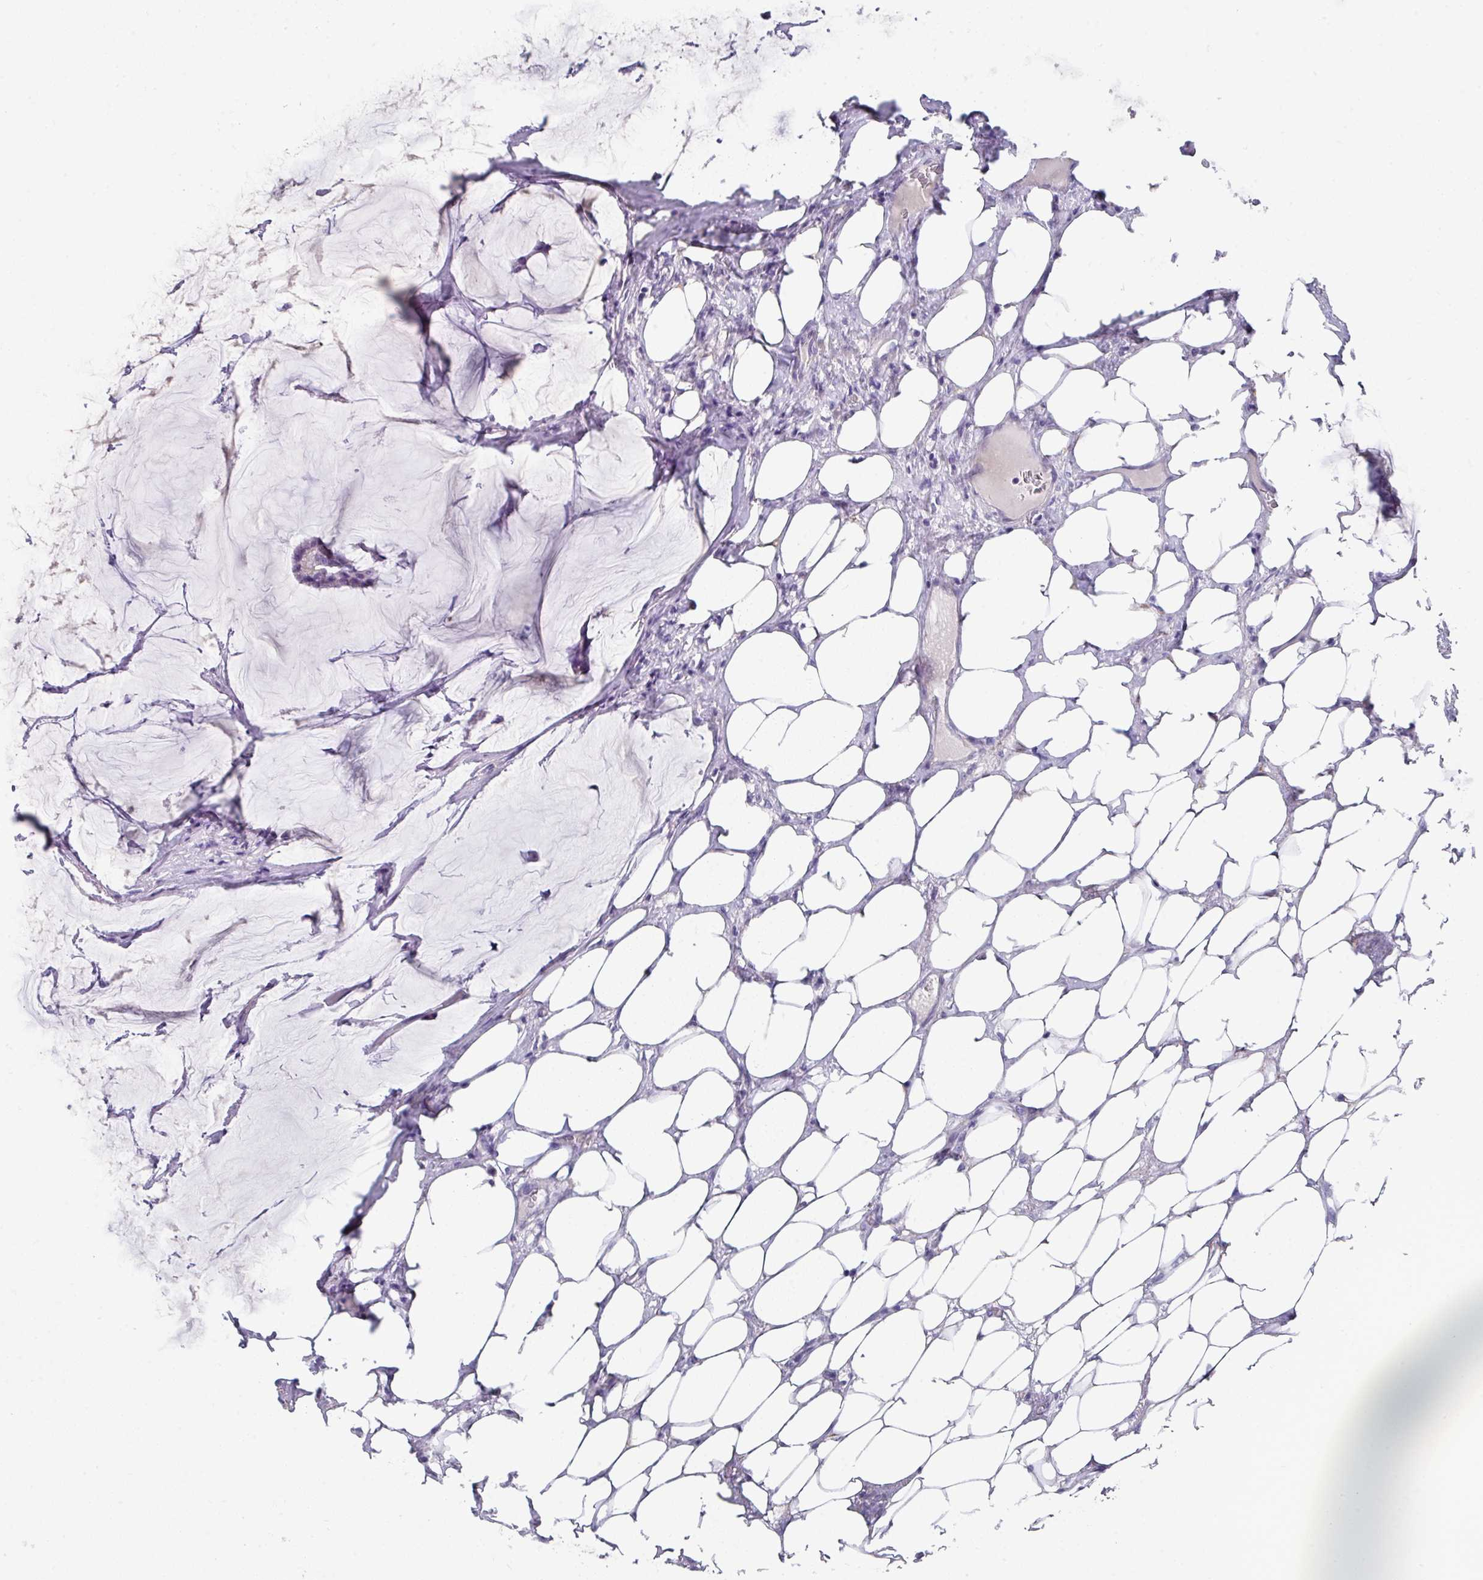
{"staining": {"intensity": "negative", "quantity": "none", "location": "none"}, "tissue": "breast cancer", "cell_type": "Tumor cells", "image_type": "cancer", "snomed": [{"axis": "morphology", "description": "Duct carcinoma"}, {"axis": "topography", "description": "Breast"}], "caption": "Breast infiltrating ductal carcinoma was stained to show a protein in brown. There is no significant positivity in tumor cells.", "gene": "DEFB115", "patient": {"sex": "female", "age": 93}}